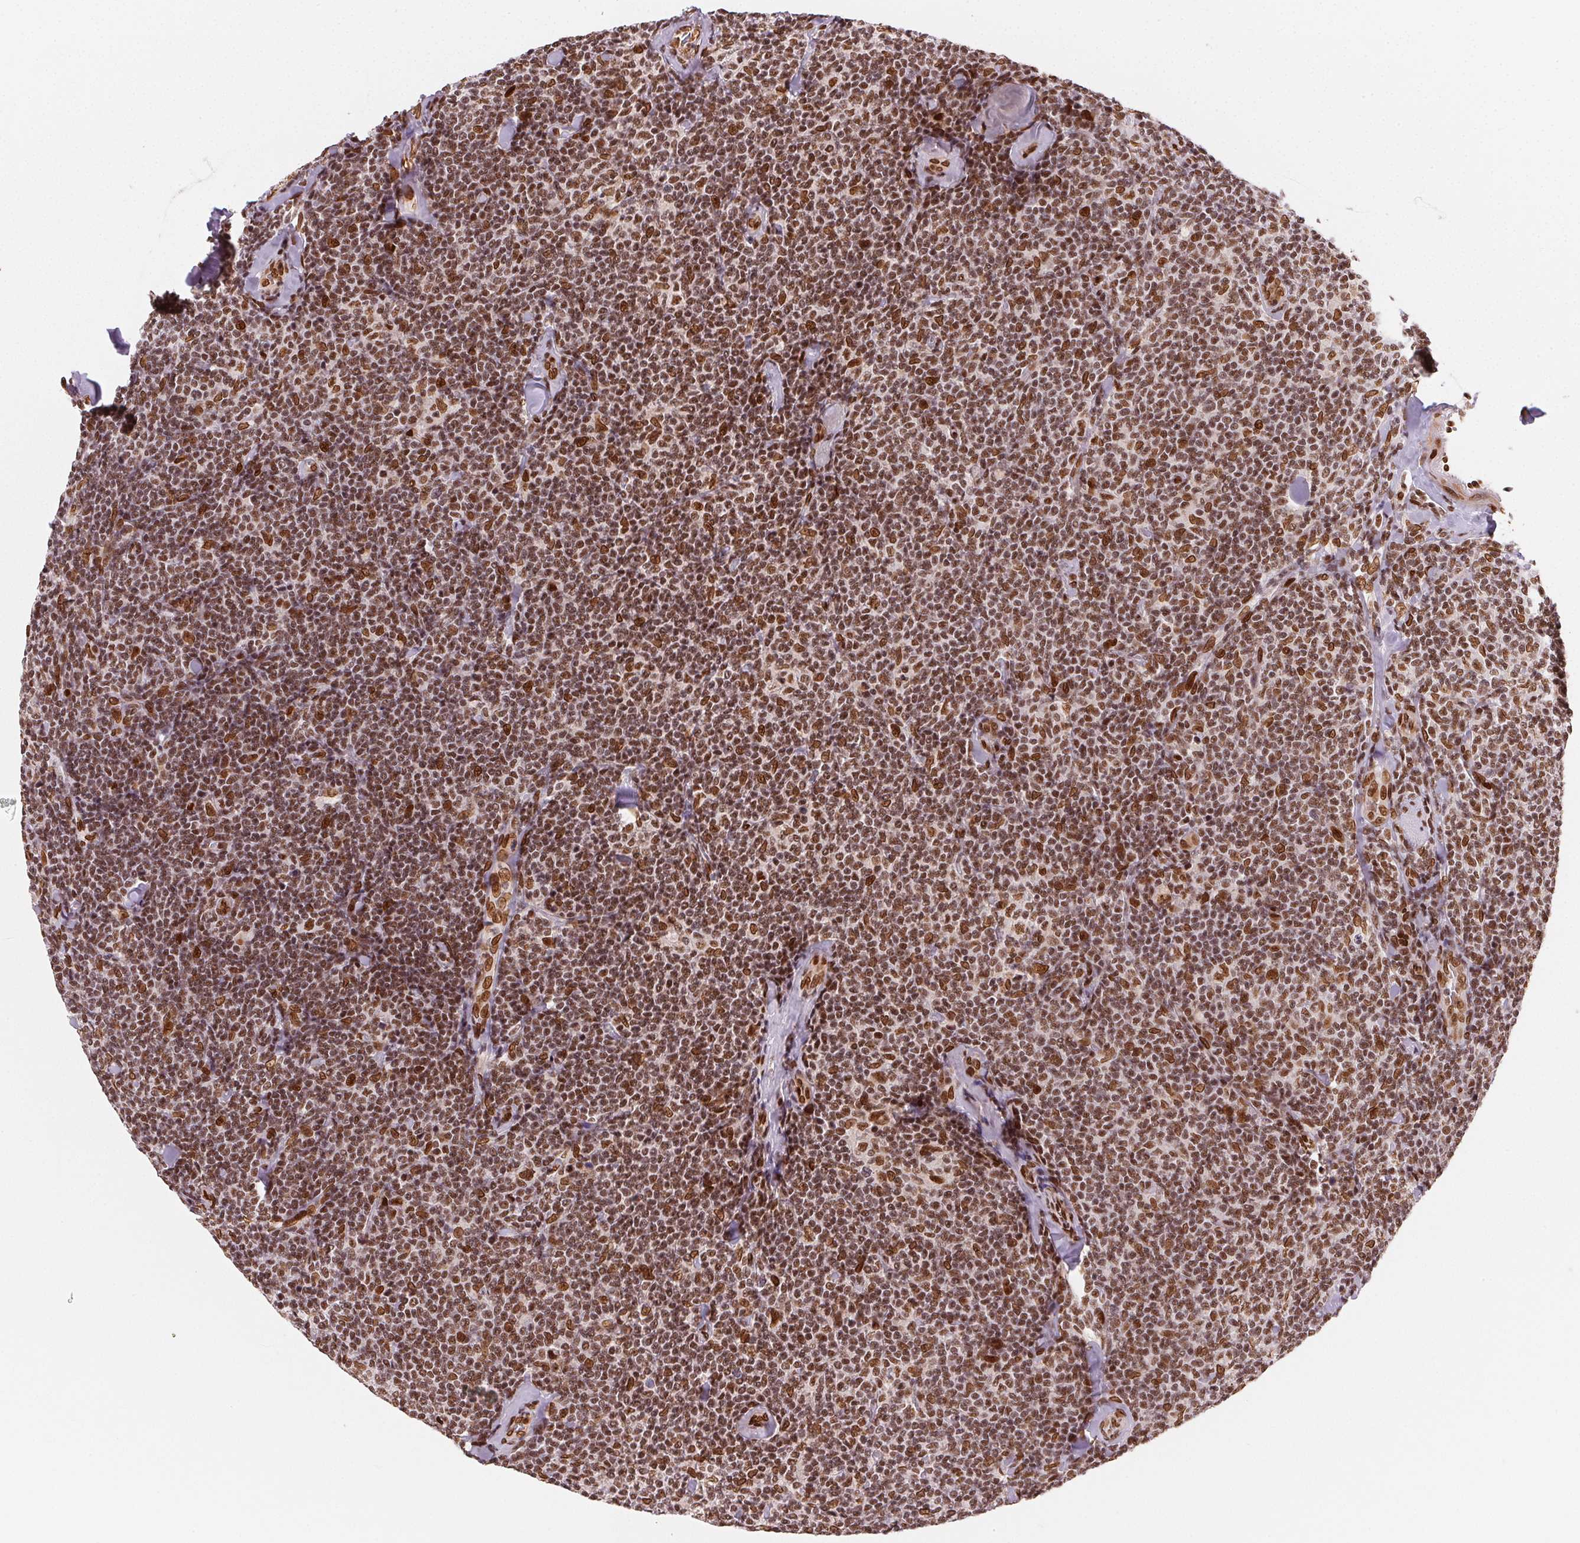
{"staining": {"intensity": "moderate", "quantity": ">75%", "location": "nuclear"}, "tissue": "lymphoma", "cell_type": "Tumor cells", "image_type": "cancer", "snomed": [{"axis": "morphology", "description": "Malignant lymphoma, non-Hodgkin's type, Low grade"}, {"axis": "topography", "description": "Lymph node"}], "caption": "The histopathology image shows immunohistochemical staining of low-grade malignant lymphoma, non-Hodgkin's type. There is moderate nuclear staining is seen in about >75% of tumor cells.", "gene": "SAP30BP", "patient": {"sex": "female", "age": 56}}